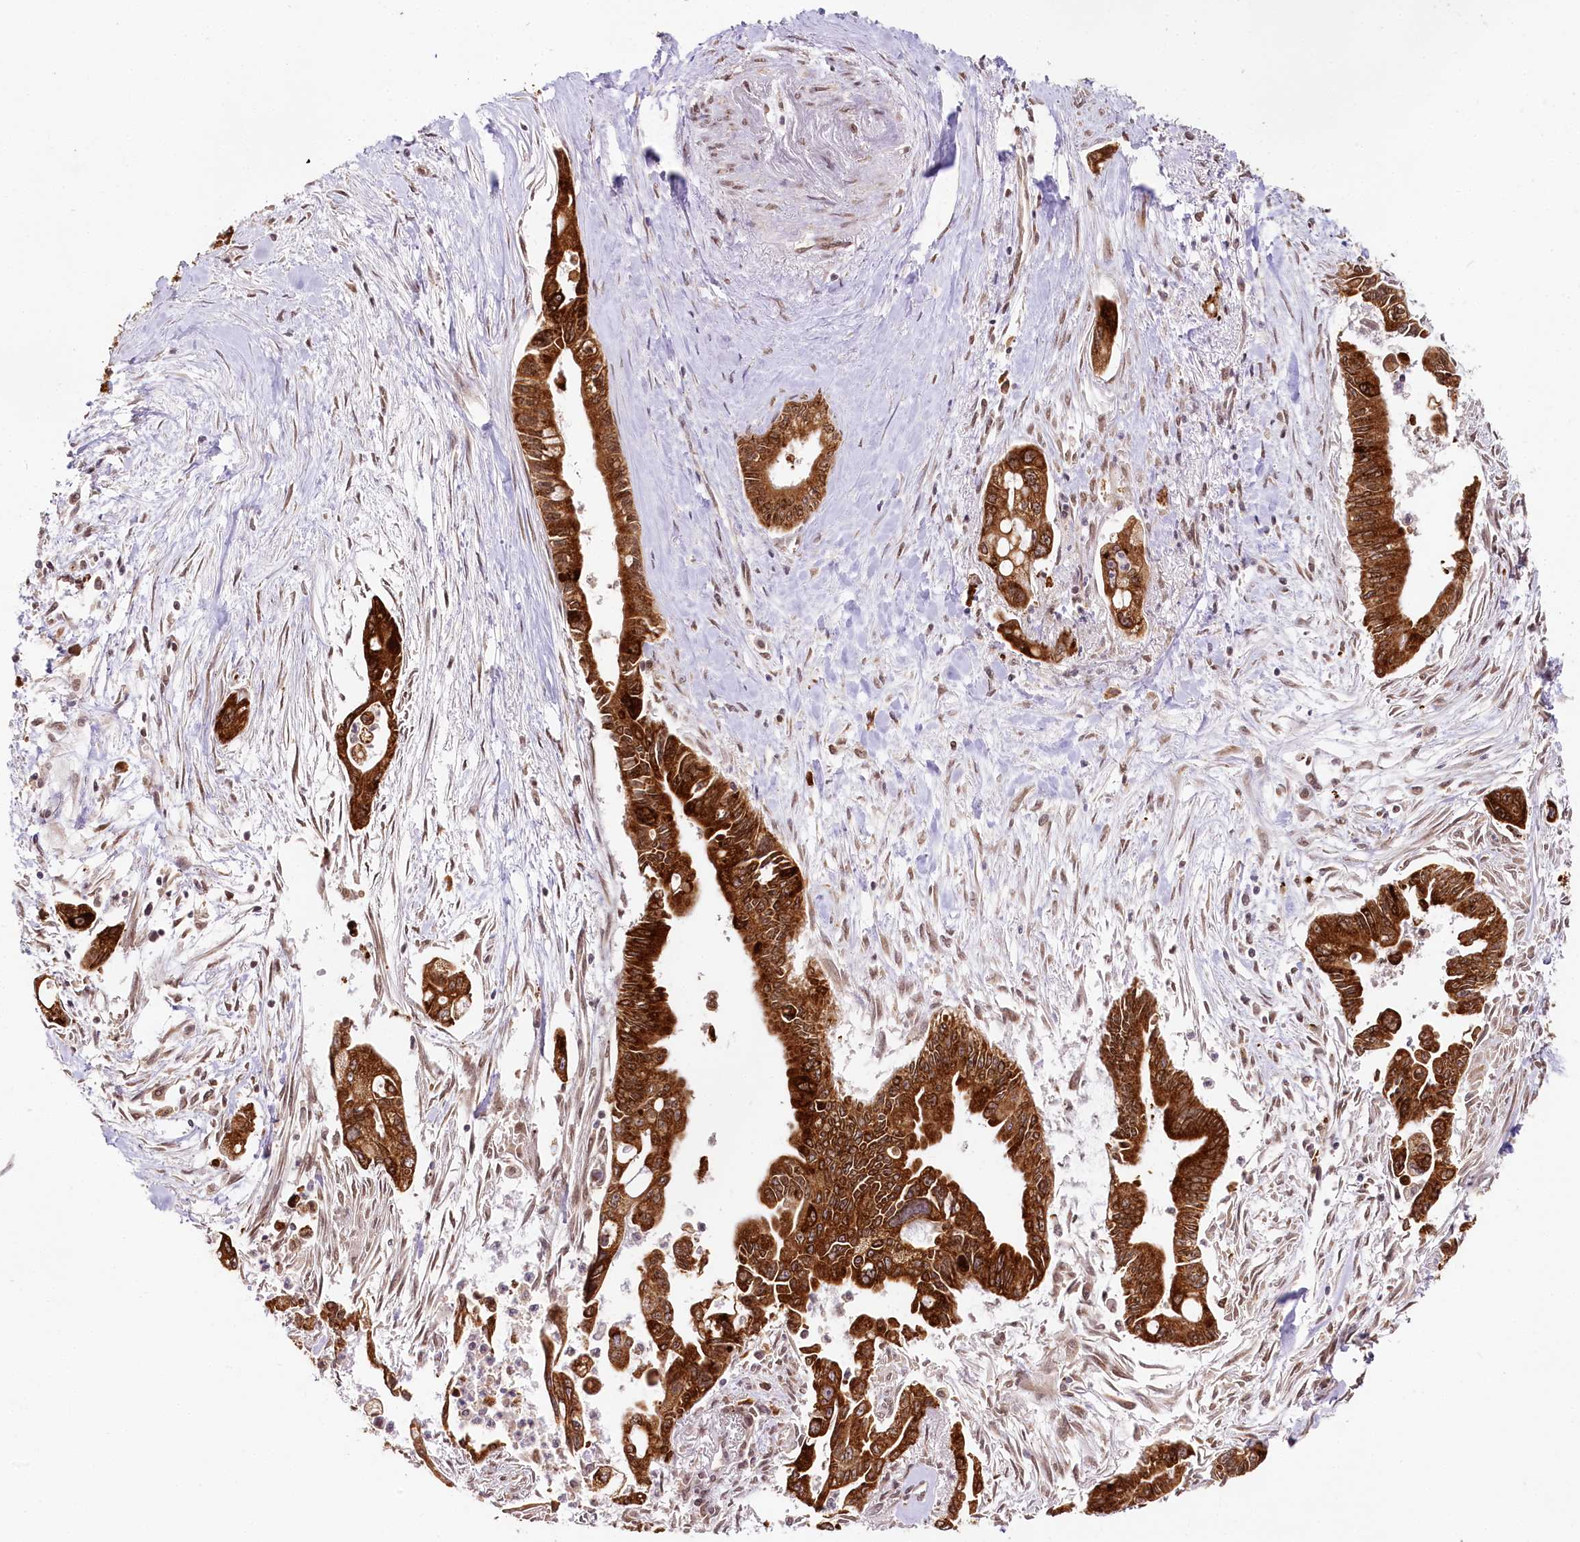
{"staining": {"intensity": "strong", "quantity": ">75%", "location": "cytoplasmic/membranous"}, "tissue": "pancreatic cancer", "cell_type": "Tumor cells", "image_type": "cancer", "snomed": [{"axis": "morphology", "description": "Adenocarcinoma, NOS"}, {"axis": "topography", "description": "Pancreas"}], "caption": "About >75% of tumor cells in pancreatic cancer demonstrate strong cytoplasmic/membranous protein expression as visualized by brown immunohistochemical staining.", "gene": "ENSG00000144785", "patient": {"sex": "male", "age": 70}}